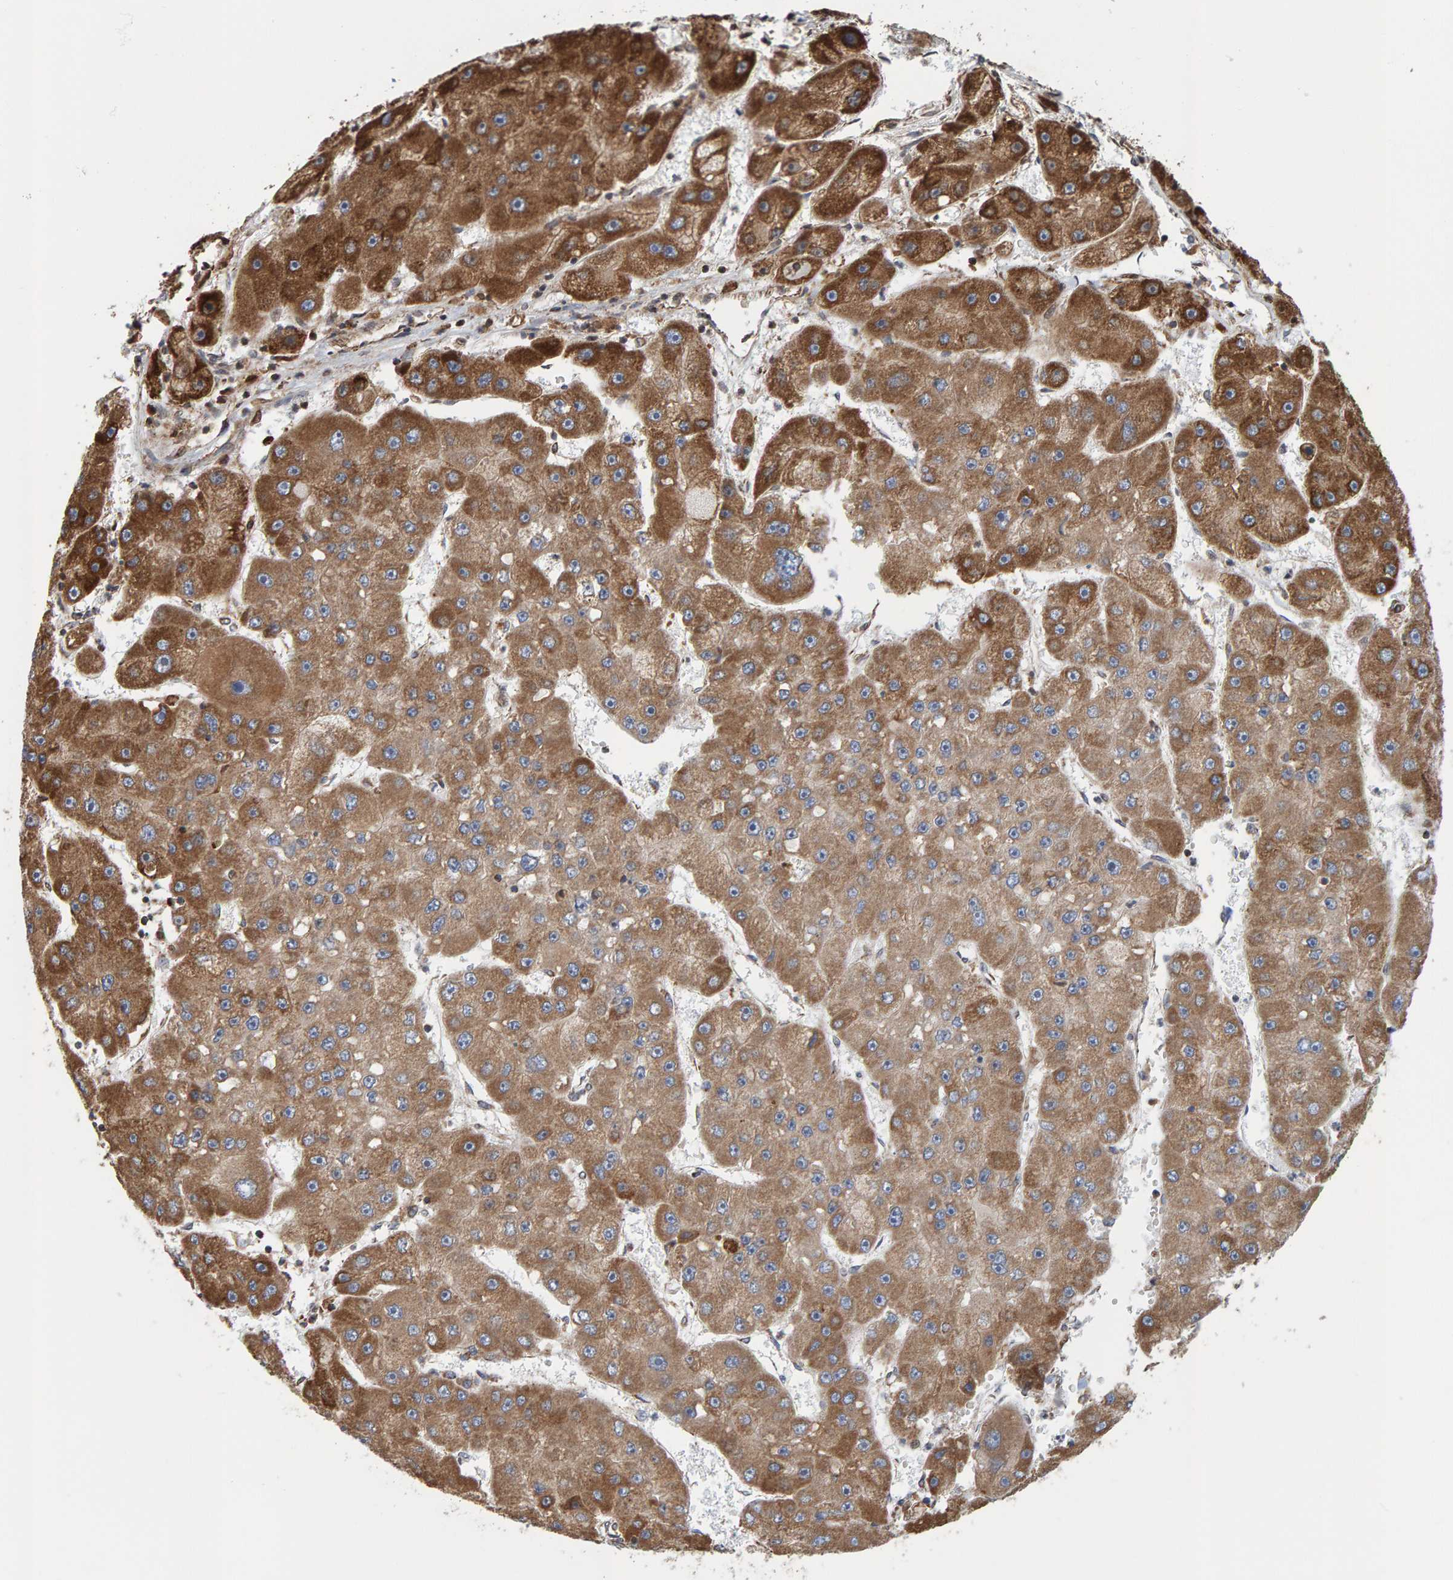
{"staining": {"intensity": "moderate", "quantity": ">75%", "location": "cytoplasmic/membranous"}, "tissue": "liver cancer", "cell_type": "Tumor cells", "image_type": "cancer", "snomed": [{"axis": "morphology", "description": "Carcinoma, Hepatocellular, NOS"}, {"axis": "topography", "description": "Liver"}], "caption": "IHC (DAB) staining of liver hepatocellular carcinoma shows moderate cytoplasmic/membranous protein expression in approximately >75% of tumor cells.", "gene": "MRPL45", "patient": {"sex": "female", "age": 61}}